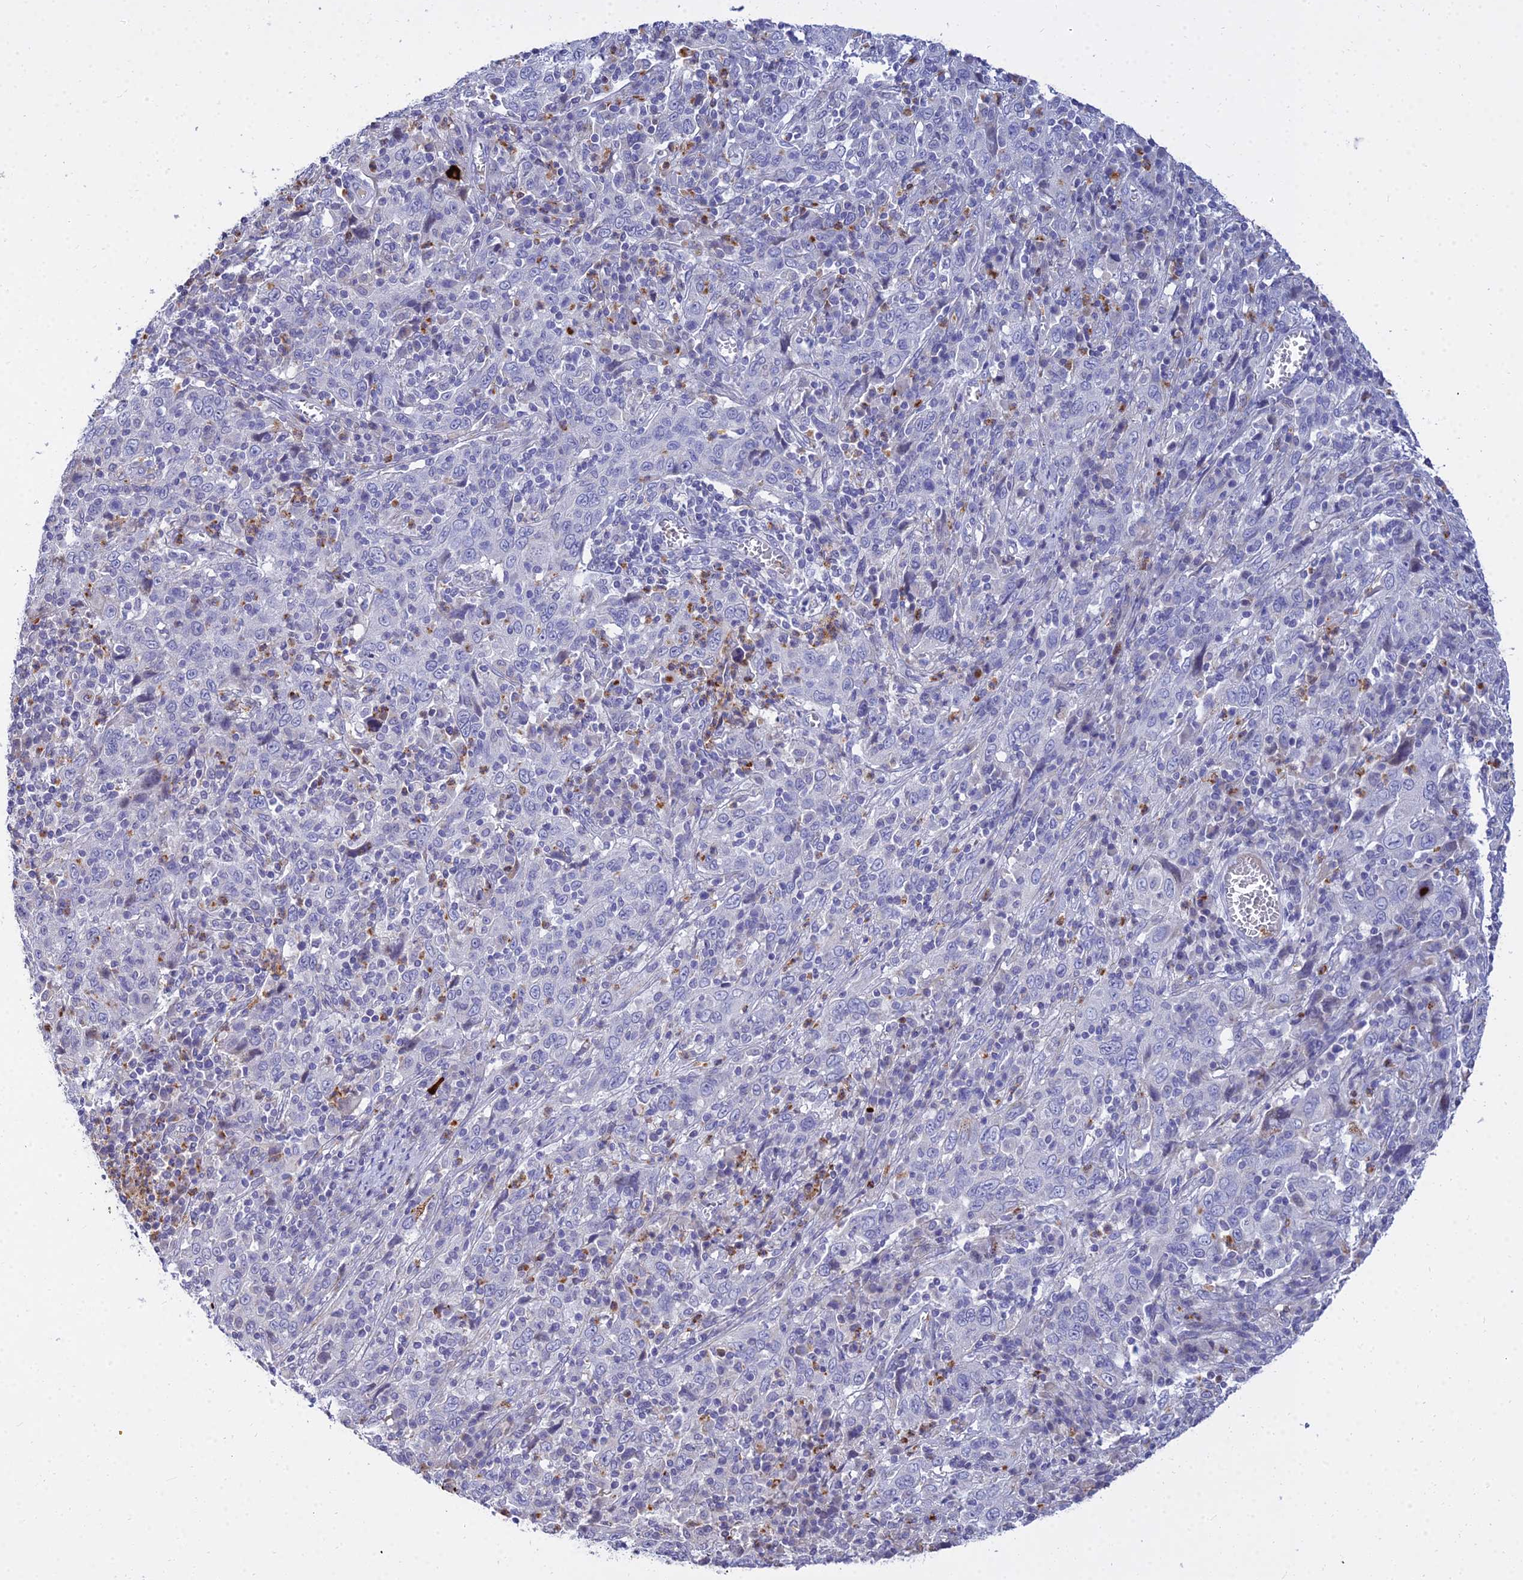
{"staining": {"intensity": "negative", "quantity": "none", "location": "none"}, "tissue": "cervical cancer", "cell_type": "Tumor cells", "image_type": "cancer", "snomed": [{"axis": "morphology", "description": "Squamous cell carcinoma, NOS"}, {"axis": "topography", "description": "Cervix"}], "caption": "This is a image of immunohistochemistry (IHC) staining of cervical cancer, which shows no positivity in tumor cells.", "gene": "VWC2L", "patient": {"sex": "female", "age": 46}}